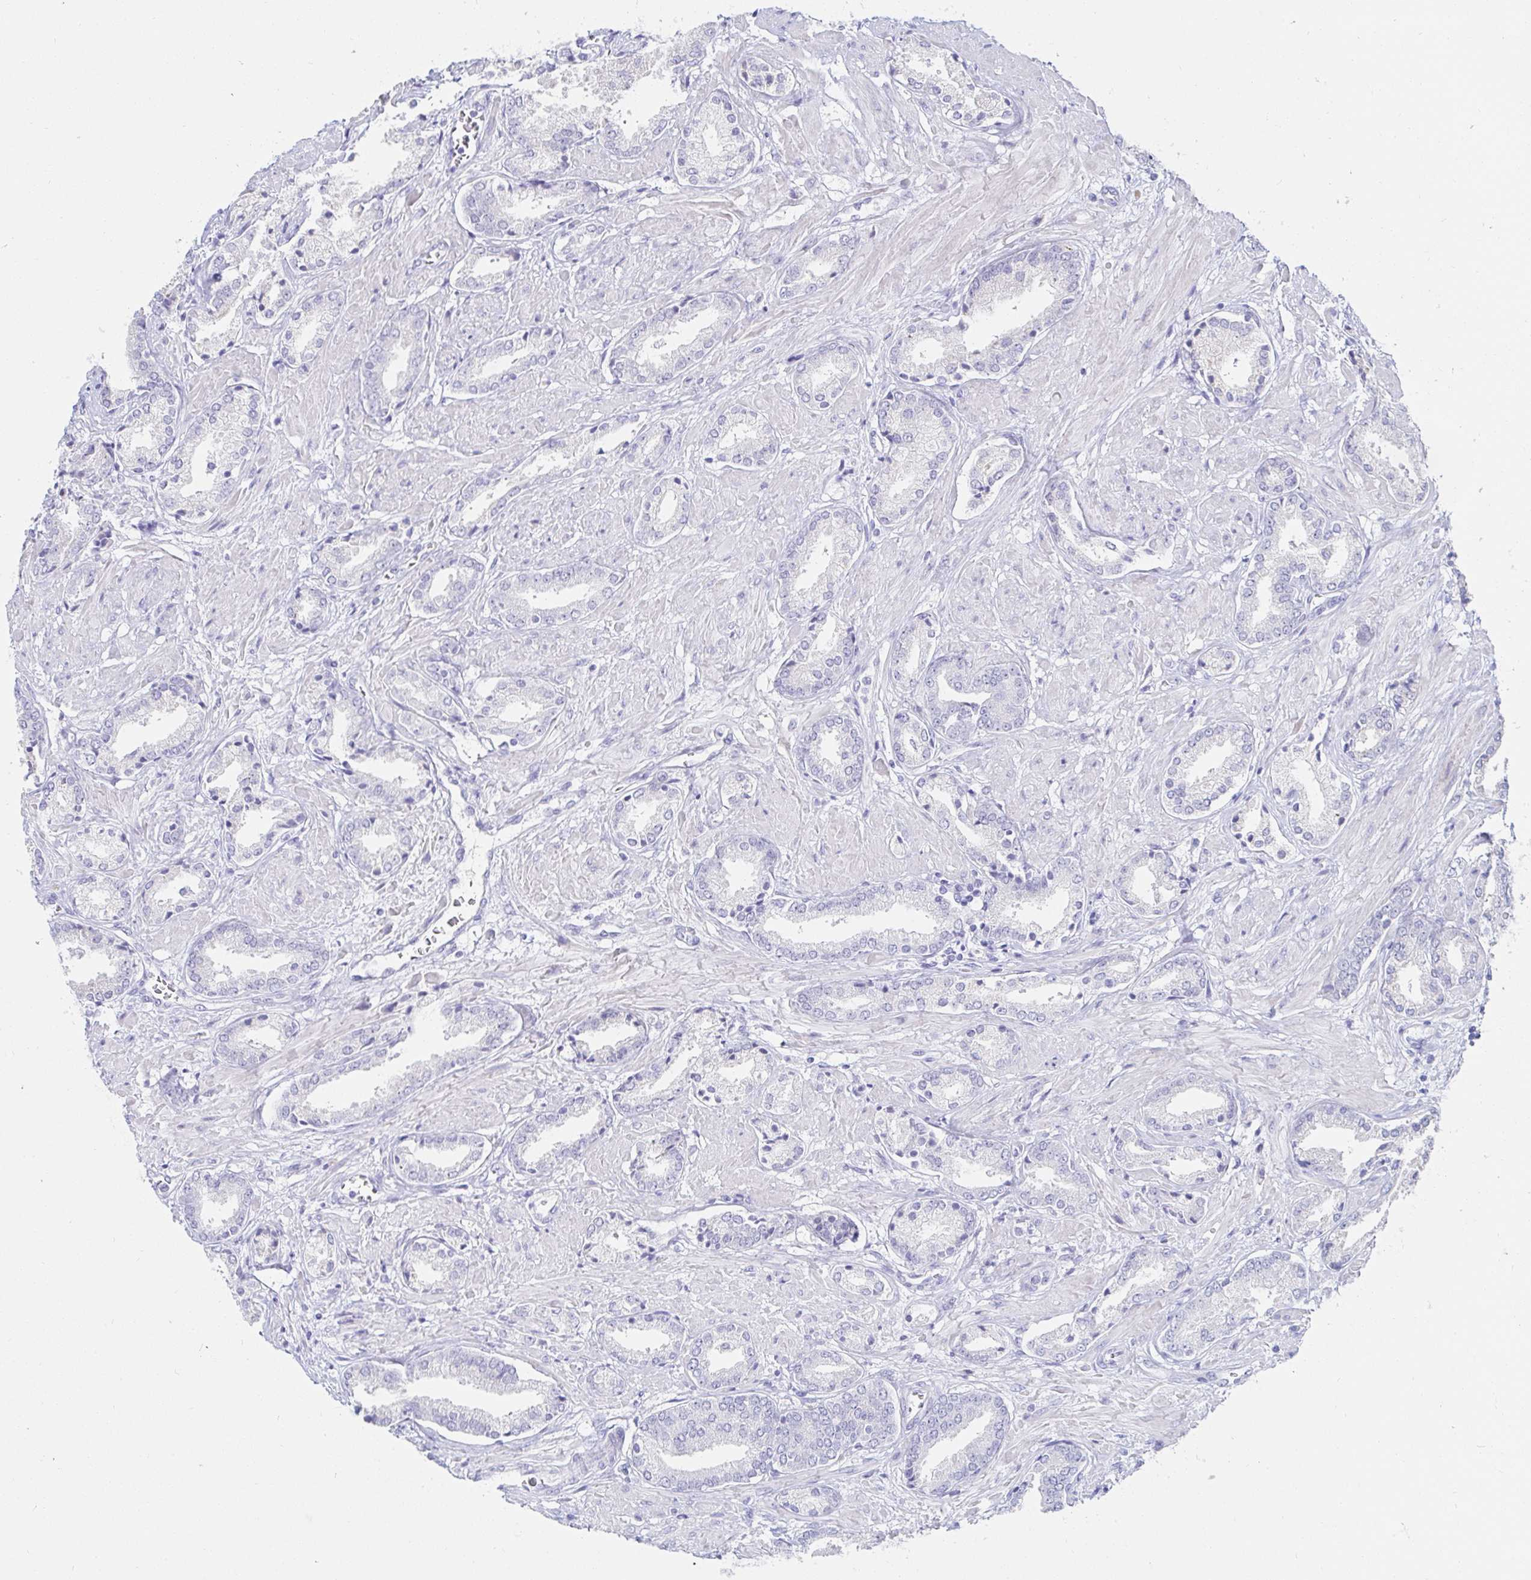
{"staining": {"intensity": "negative", "quantity": "none", "location": "none"}, "tissue": "prostate cancer", "cell_type": "Tumor cells", "image_type": "cancer", "snomed": [{"axis": "morphology", "description": "Adenocarcinoma, High grade"}, {"axis": "topography", "description": "Prostate"}], "caption": "Photomicrograph shows no protein staining in tumor cells of prostate cancer tissue. Nuclei are stained in blue.", "gene": "C4orf17", "patient": {"sex": "male", "age": 56}}